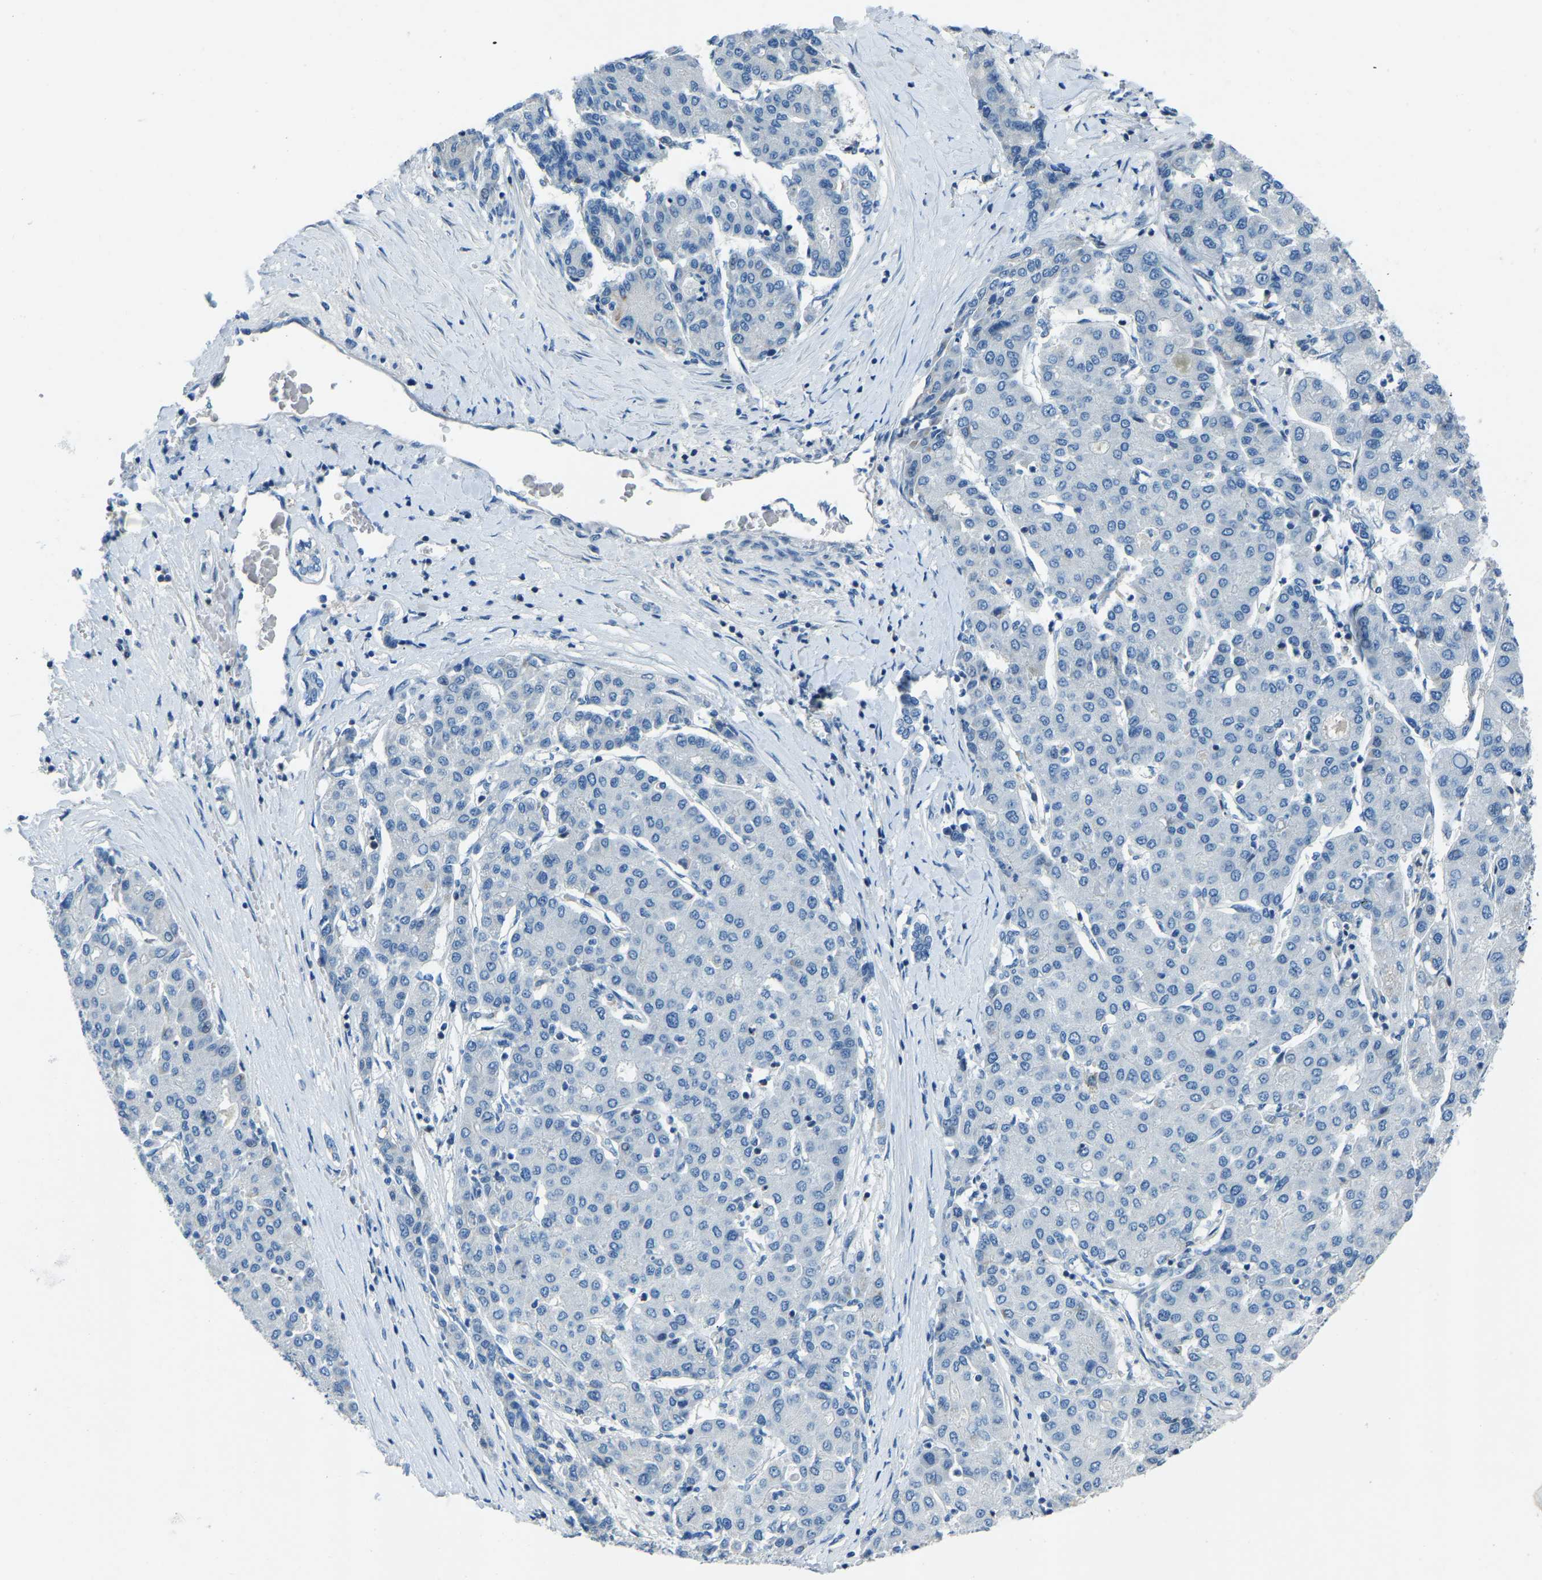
{"staining": {"intensity": "negative", "quantity": "none", "location": "none"}, "tissue": "liver cancer", "cell_type": "Tumor cells", "image_type": "cancer", "snomed": [{"axis": "morphology", "description": "Carcinoma, Hepatocellular, NOS"}, {"axis": "topography", "description": "Liver"}], "caption": "The photomicrograph shows no staining of tumor cells in liver cancer.", "gene": "XIRP1", "patient": {"sex": "male", "age": 65}}